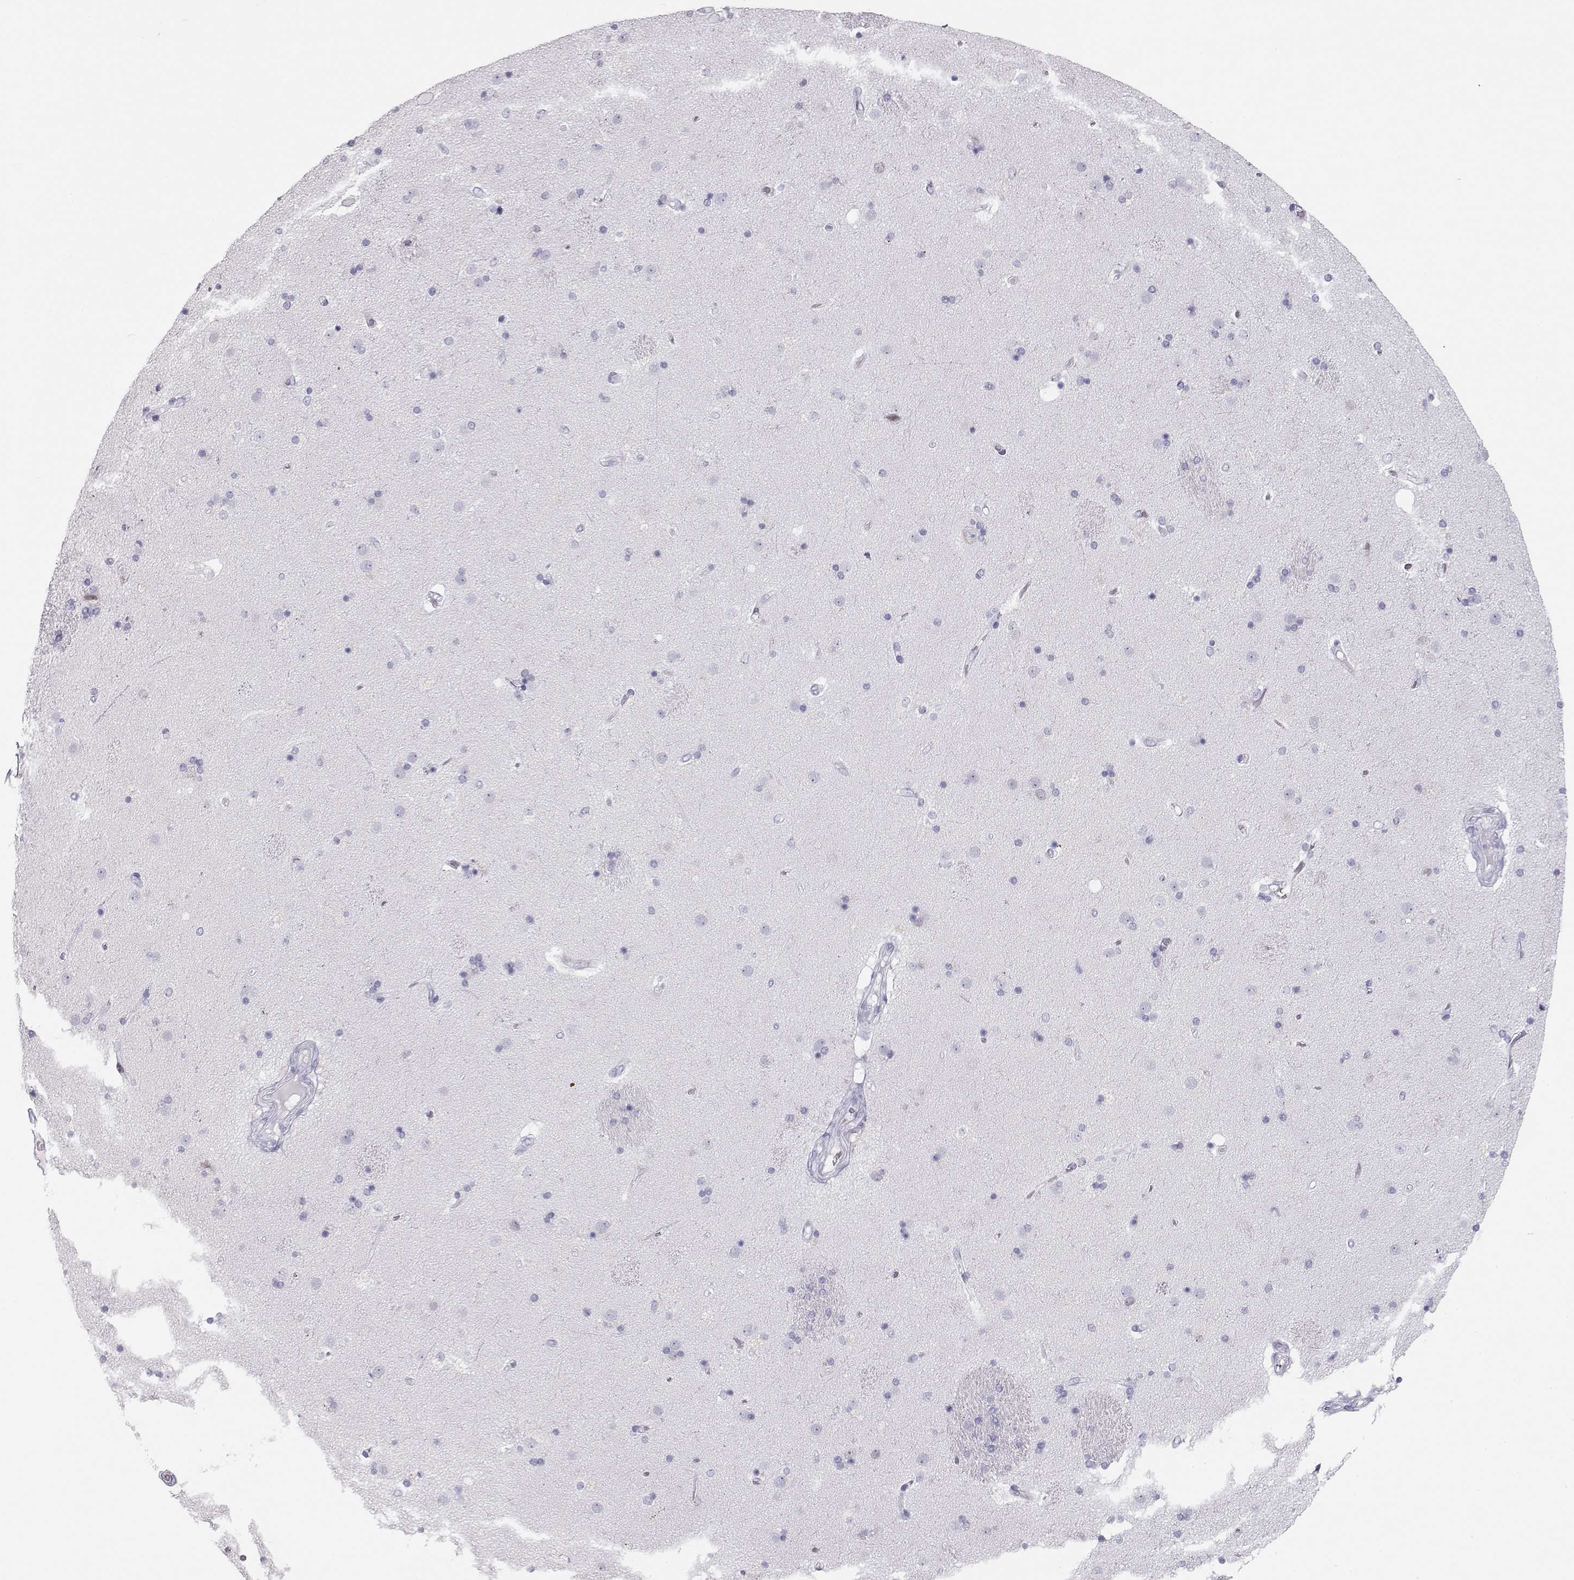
{"staining": {"intensity": "negative", "quantity": "none", "location": "none"}, "tissue": "caudate", "cell_type": "Glial cells", "image_type": "normal", "snomed": [{"axis": "morphology", "description": "Normal tissue, NOS"}, {"axis": "topography", "description": "Lateral ventricle wall"}], "caption": "Caudate stained for a protein using IHC demonstrates no expression glial cells.", "gene": "TKTL1", "patient": {"sex": "male", "age": 54}}